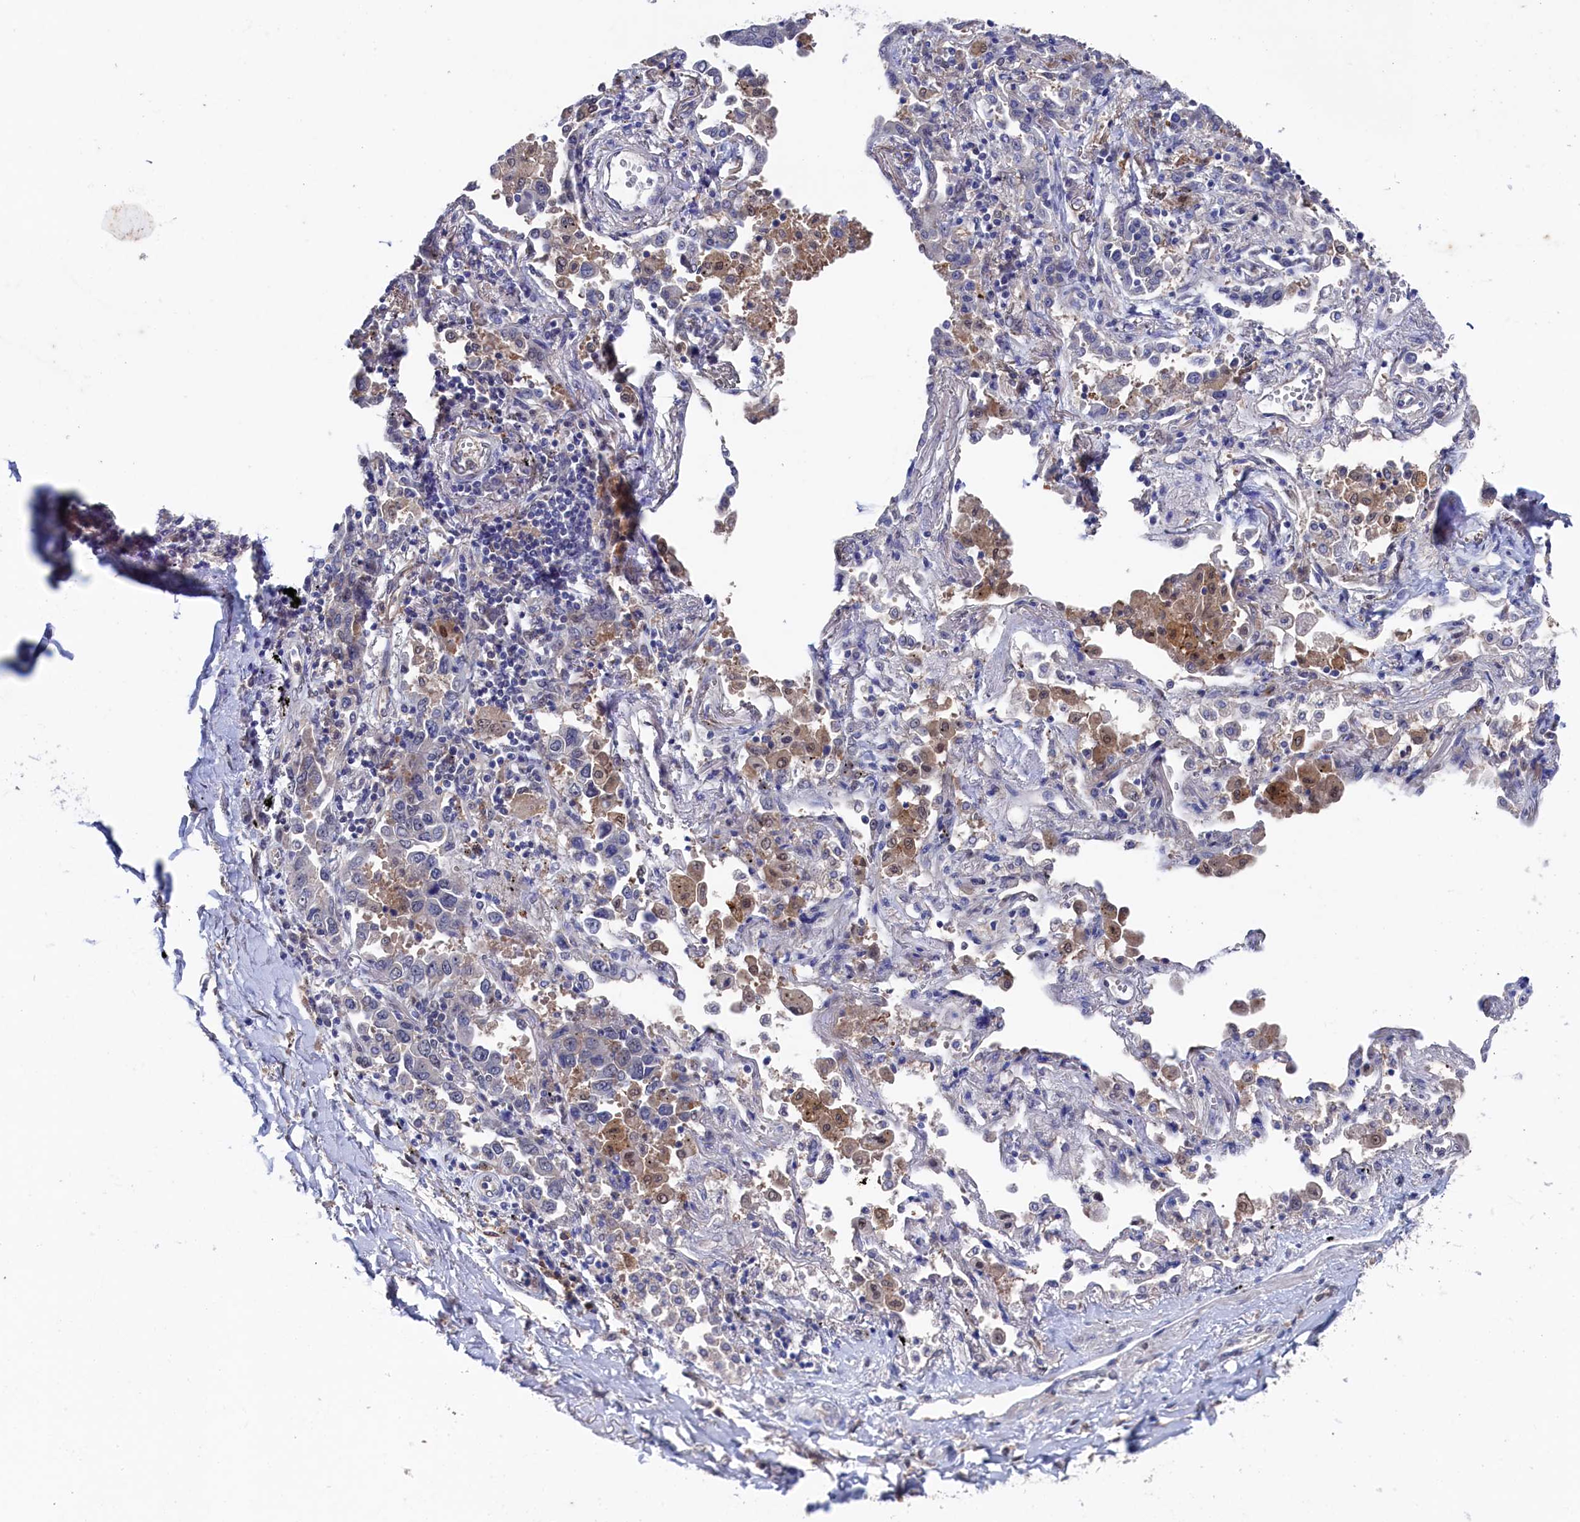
{"staining": {"intensity": "negative", "quantity": "none", "location": "none"}, "tissue": "lung cancer", "cell_type": "Tumor cells", "image_type": "cancer", "snomed": [{"axis": "morphology", "description": "Adenocarcinoma, NOS"}, {"axis": "topography", "description": "Lung"}], "caption": "High power microscopy photomicrograph of an immunohistochemistry (IHC) histopathology image of adenocarcinoma (lung), revealing no significant staining in tumor cells.", "gene": "RNH1", "patient": {"sex": "male", "age": 67}}